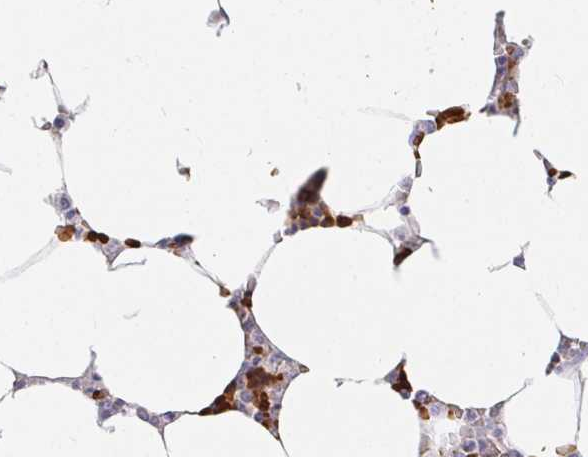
{"staining": {"intensity": "negative", "quantity": "none", "location": "none"}, "tissue": "bone marrow", "cell_type": "Hematopoietic cells", "image_type": "normal", "snomed": [{"axis": "morphology", "description": "Normal tissue, NOS"}, {"axis": "topography", "description": "Bone marrow"}], "caption": "This is an IHC photomicrograph of unremarkable human bone marrow. There is no expression in hematopoietic cells.", "gene": "FGF21", "patient": {"sex": "male", "age": 64}}